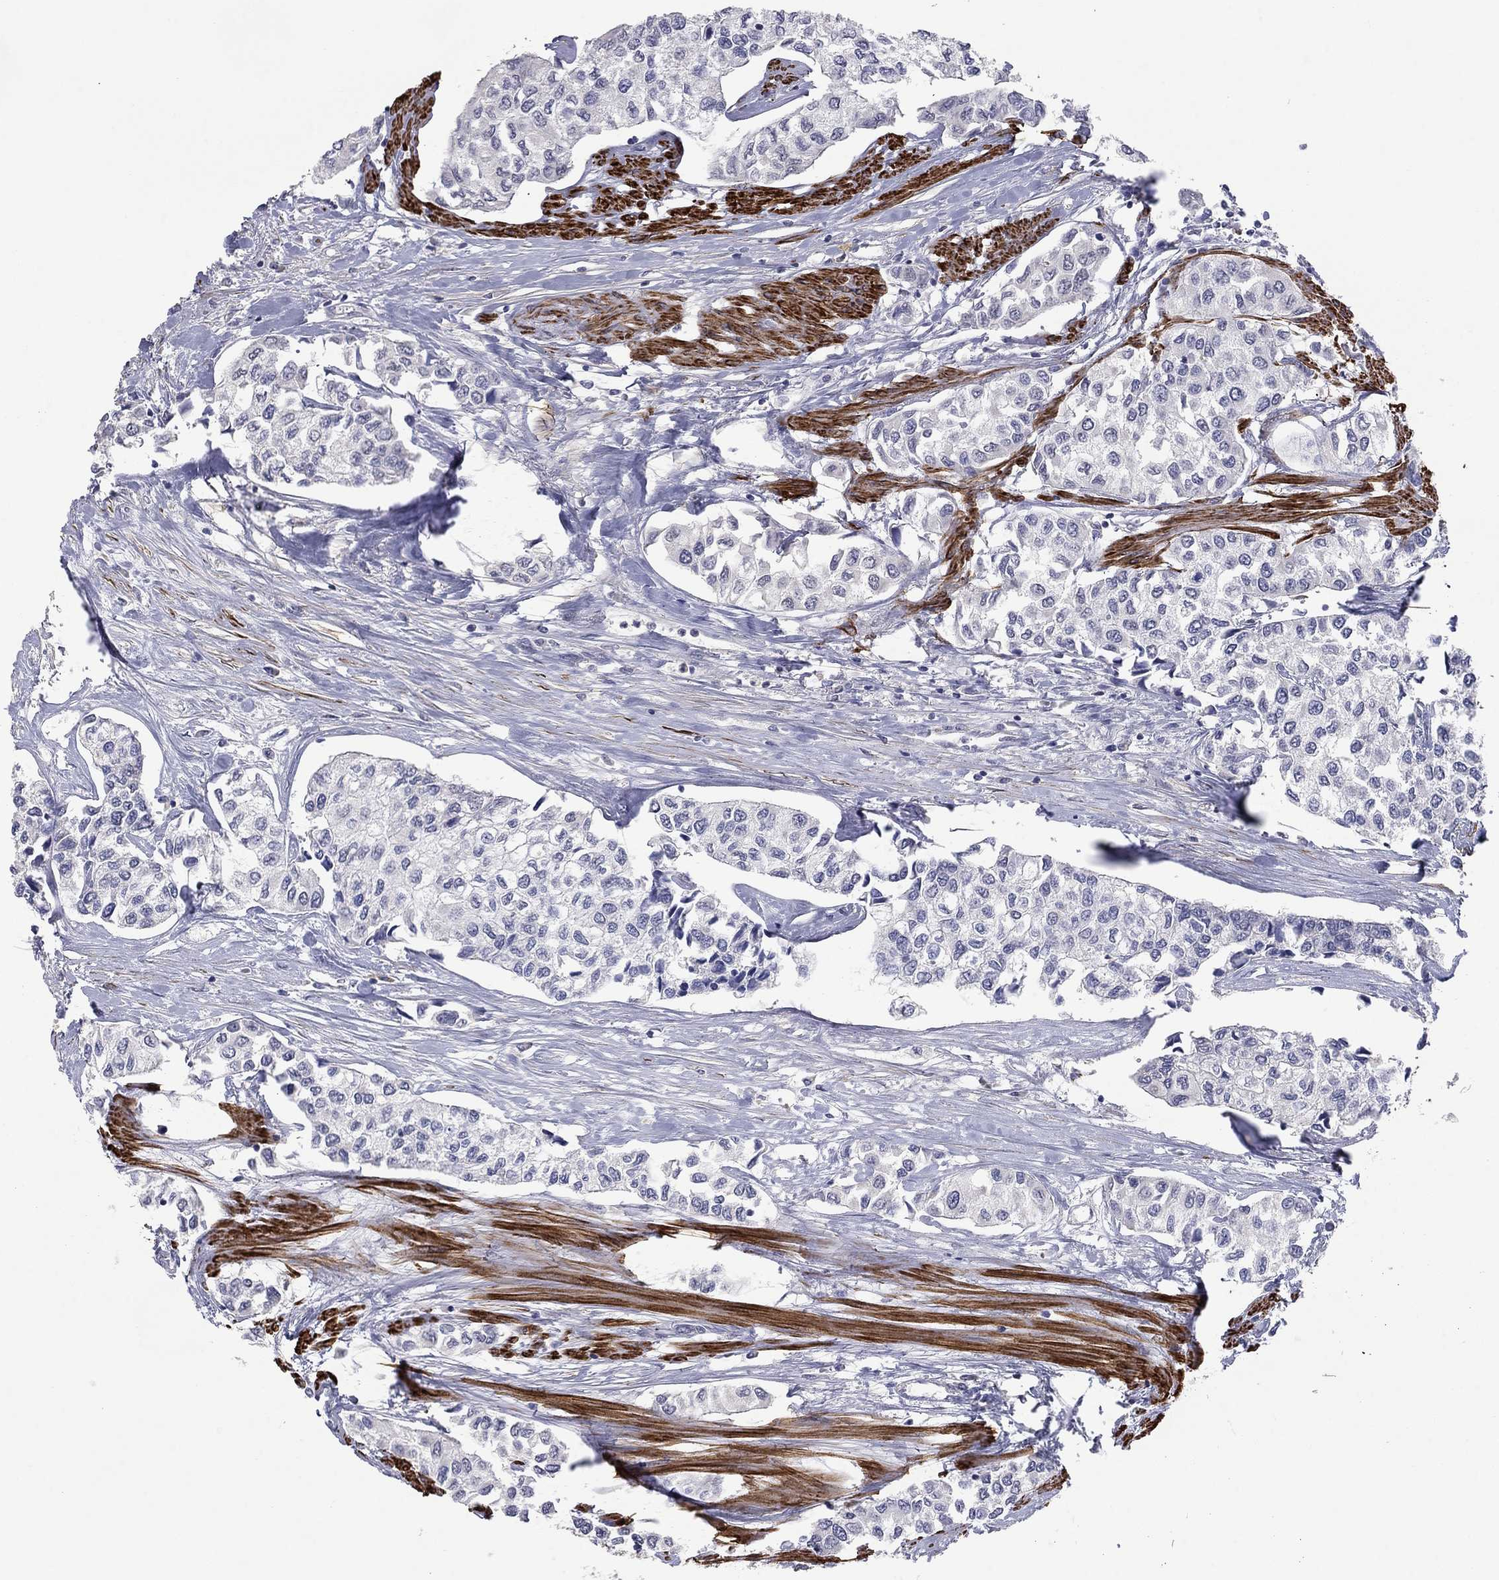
{"staining": {"intensity": "negative", "quantity": "none", "location": "none"}, "tissue": "urothelial cancer", "cell_type": "Tumor cells", "image_type": "cancer", "snomed": [{"axis": "morphology", "description": "Urothelial carcinoma, High grade"}, {"axis": "topography", "description": "Urinary bladder"}], "caption": "Urothelial carcinoma (high-grade) stained for a protein using immunohistochemistry (IHC) displays no expression tumor cells.", "gene": "IP6K3", "patient": {"sex": "male", "age": 73}}